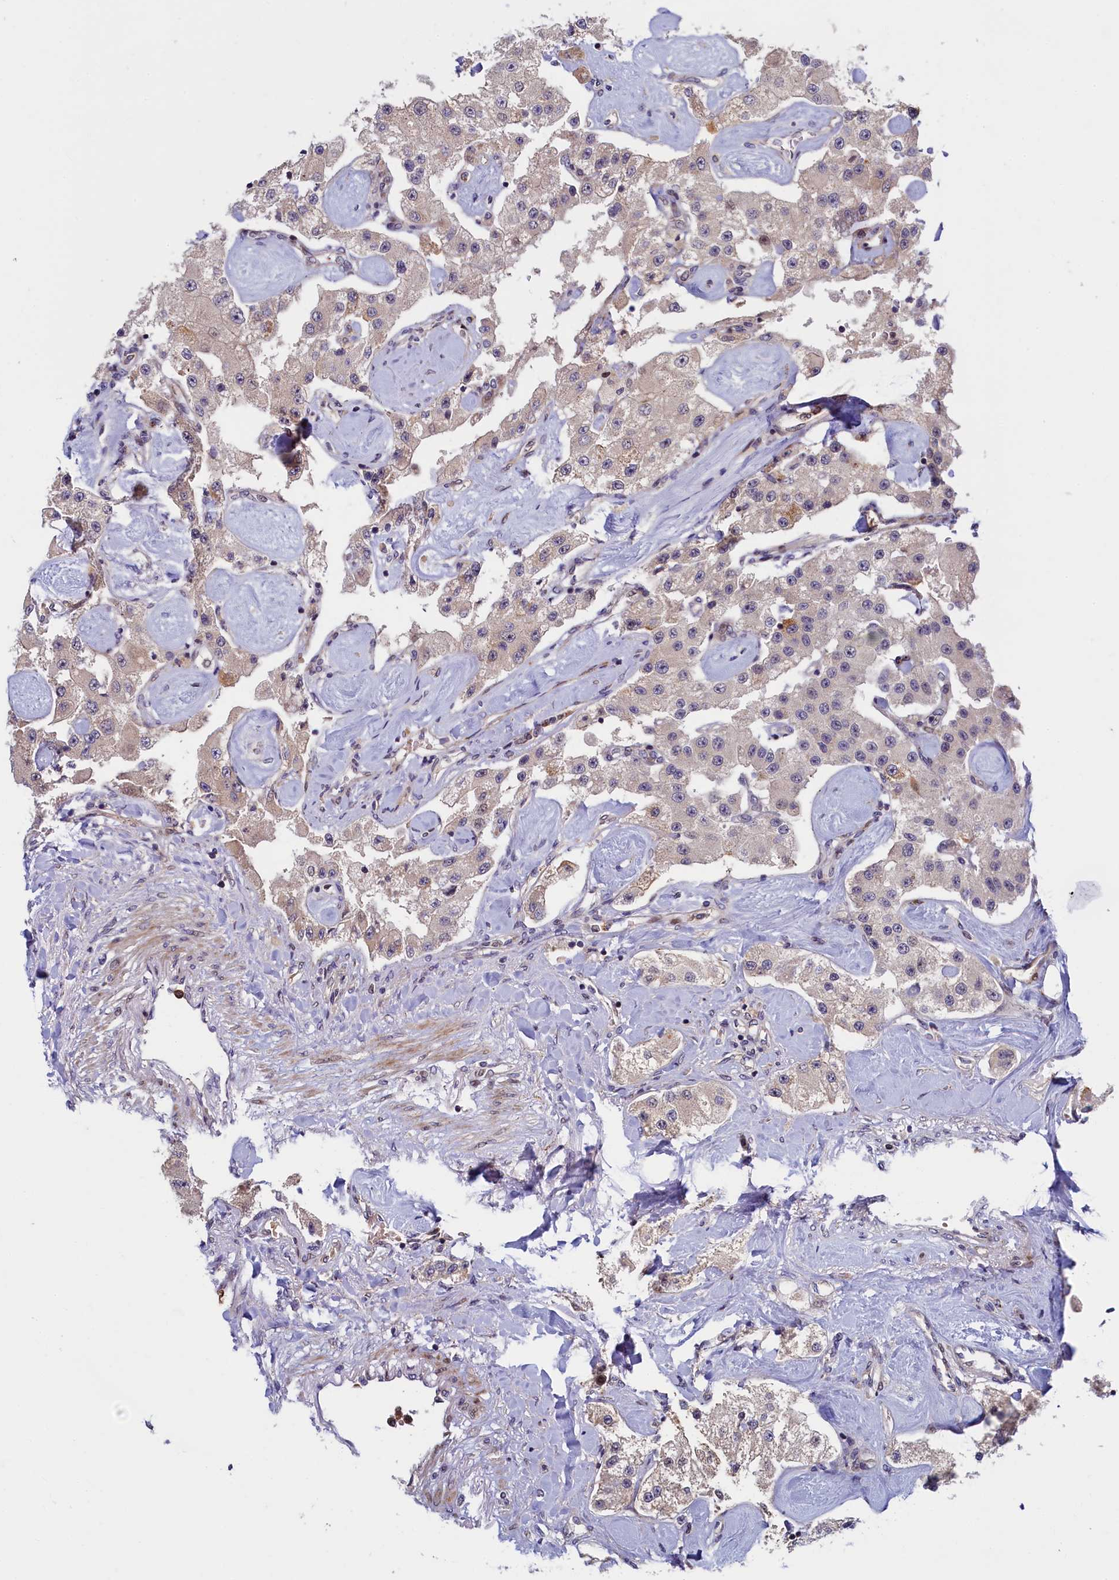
{"staining": {"intensity": "weak", "quantity": "25%-75%", "location": "cytoplasmic/membranous"}, "tissue": "carcinoid", "cell_type": "Tumor cells", "image_type": "cancer", "snomed": [{"axis": "morphology", "description": "Carcinoid, malignant, NOS"}, {"axis": "topography", "description": "Pancreas"}], "caption": "Carcinoid (malignant) stained for a protein shows weak cytoplasmic/membranous positivity in tumor cells.", "gene": "PIK3C3", "patient": {"sex": "male", "age": 41}}